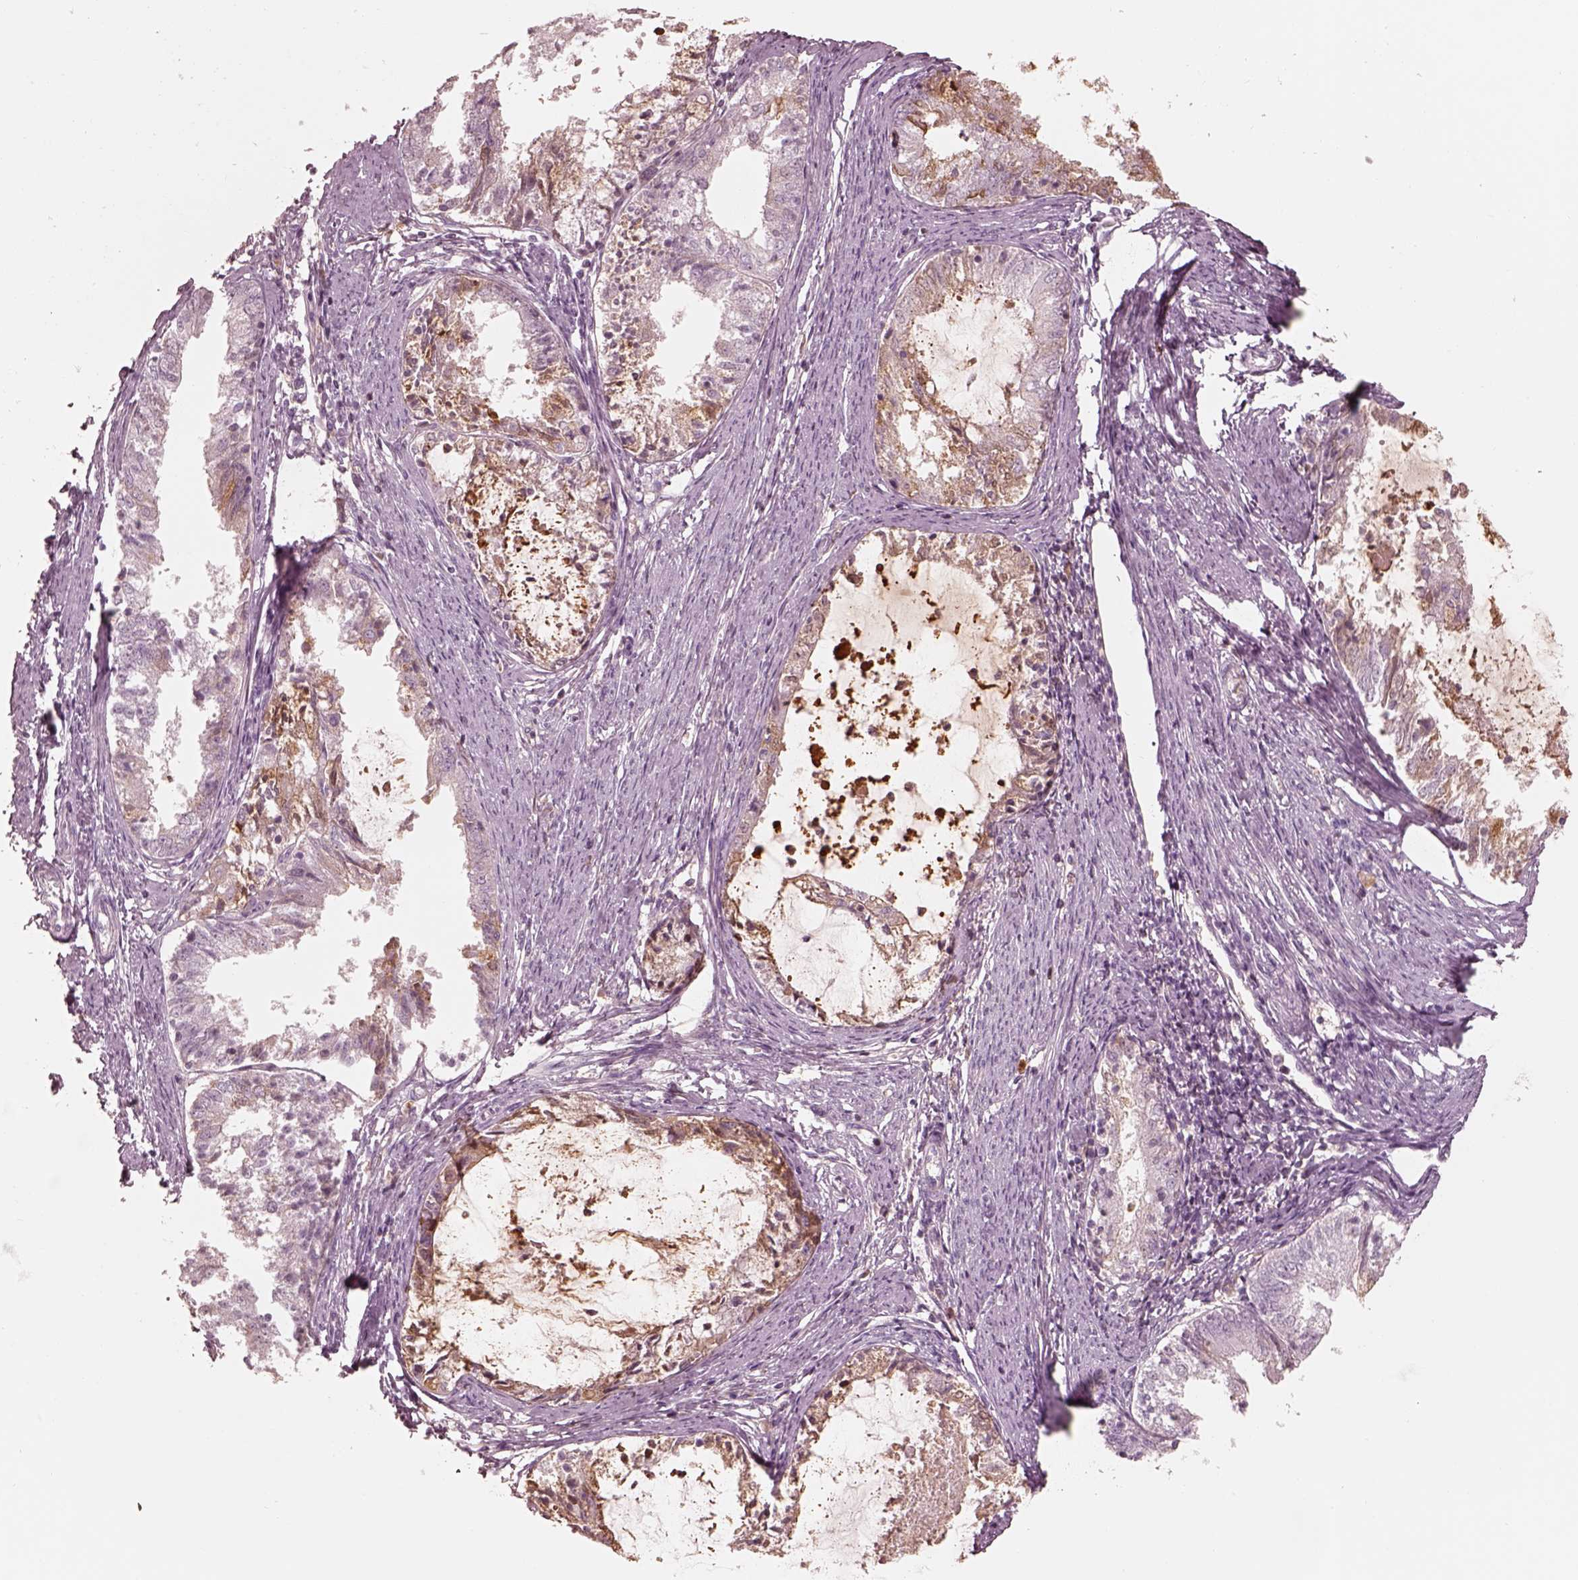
{"staining": {"intensity": "weak", "quantity": "25%-75%", "location": "cytoplasmic/membranous"}, "tissue": "endometrial cancer", "cell_type": "Tumor cells", "image_type": "cancer", "snomed": [{"axis": "morphology", "description": "Adenocarcinoma, NOS"}, {"axis": "topography", "description": "Endometrium"}], "caption": "Immunohistochemical staining of human endometrial adenocarcinoma exhibits low levels of weak cytoplasmic/membranous protein positivity in about 25%-75% of tumor cells. The protein of interest is shown in brown color, while the nuclei are stained blue.", "gene": "GPRIN1", "patient": {"sex": "female", "age": 57}}